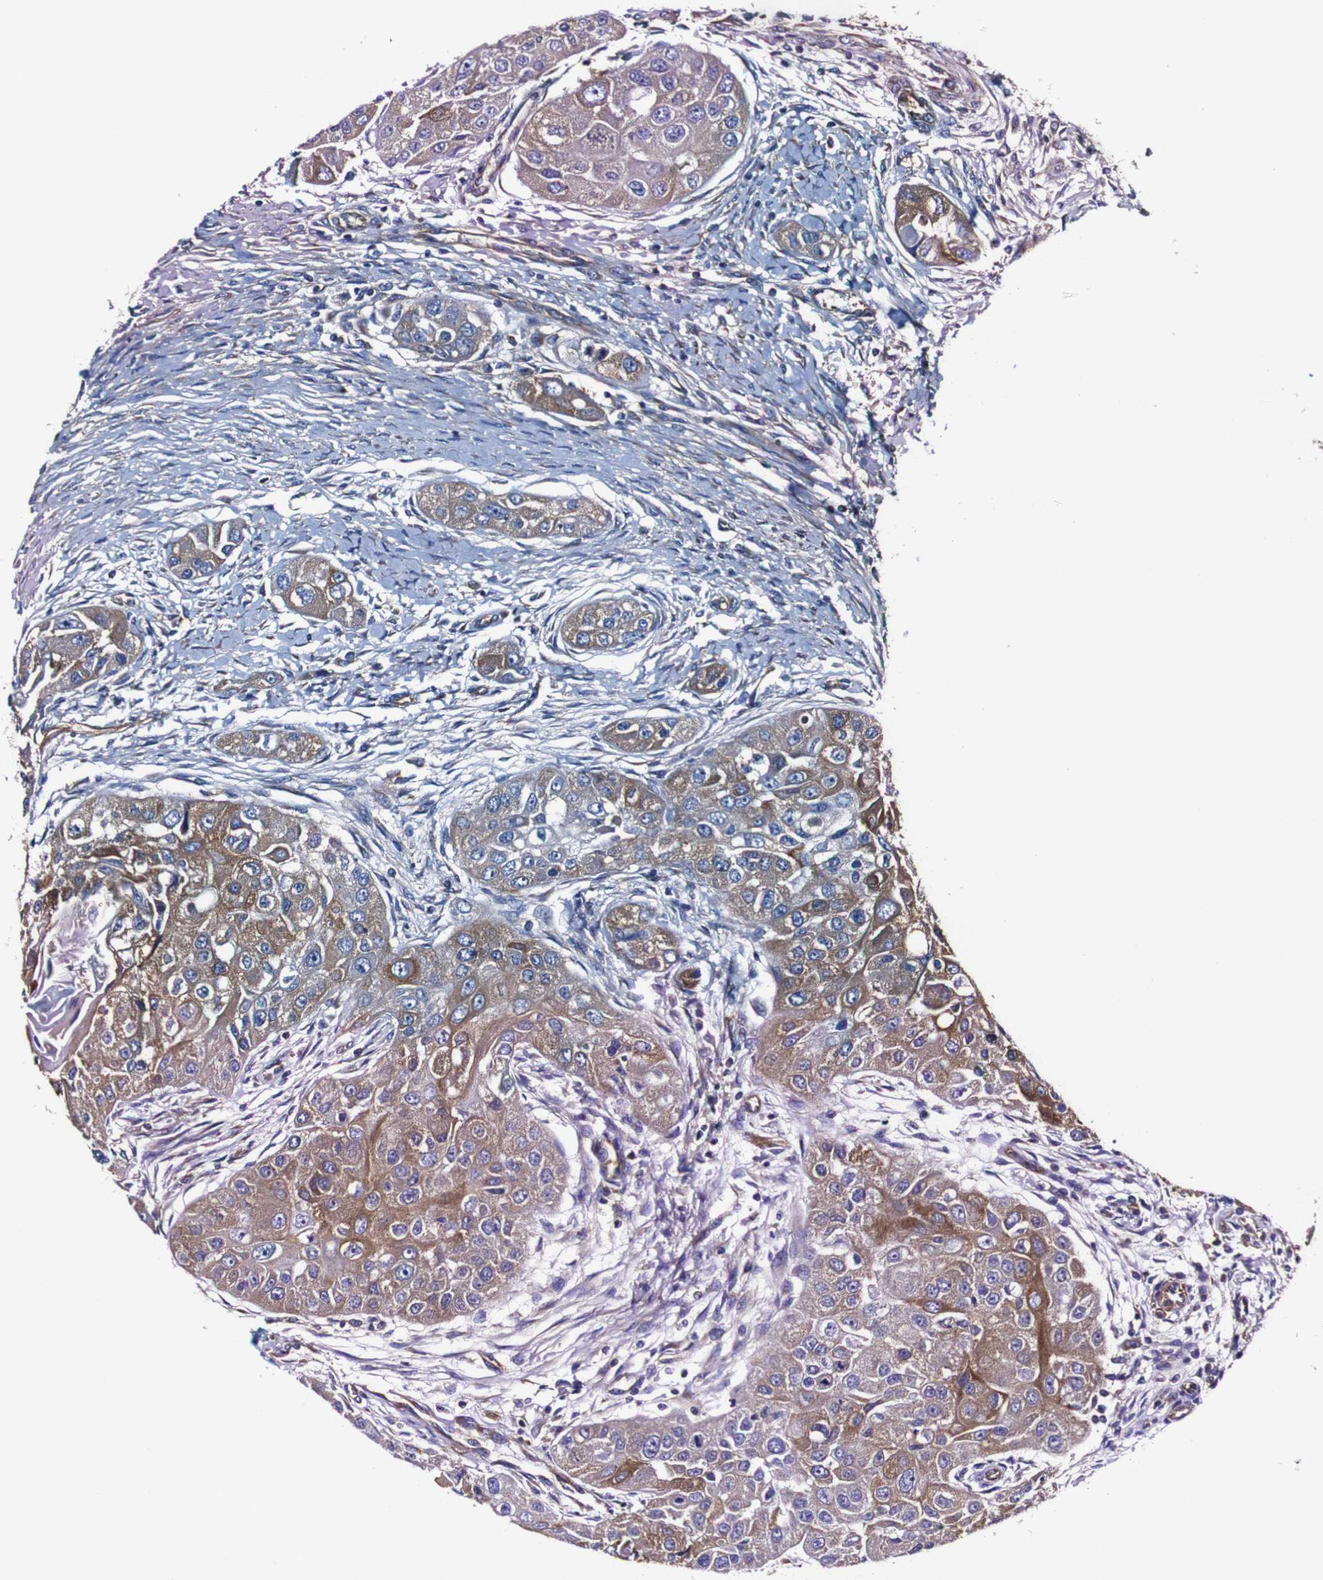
{"staining": {"intensity": "moderate", "quantity": "25%-75%", "location": "cytoplasmic/membranous"}, "tissue": "head and neck cancer", "cell_type": "Tumor cells", "image_type": "cancer", "snomed": [{"axis": "morphology", "description": "Normal tissue, NOS"}, {"axis": "morphology", "description": "Squamous cell carcinoma, NOS"}, {"axis": "topography", "description": "Skeletal muscle"}, {"axis": "topography", "description": "Head-Neck"}], "caption": "High-power microscopy captured an immunohistochemistry image of head and neck squamous cell carcinoma, revealing moderate cytoplasmic/membranous staining in approximately 25%-75% of tumor cells. (Stains: DAB in brown, nuclei in blue, Microscopy: brightfield microscopy at high magnification).", "gene": "CSF1R", "patient": {"sex": "male", "age": 51}}